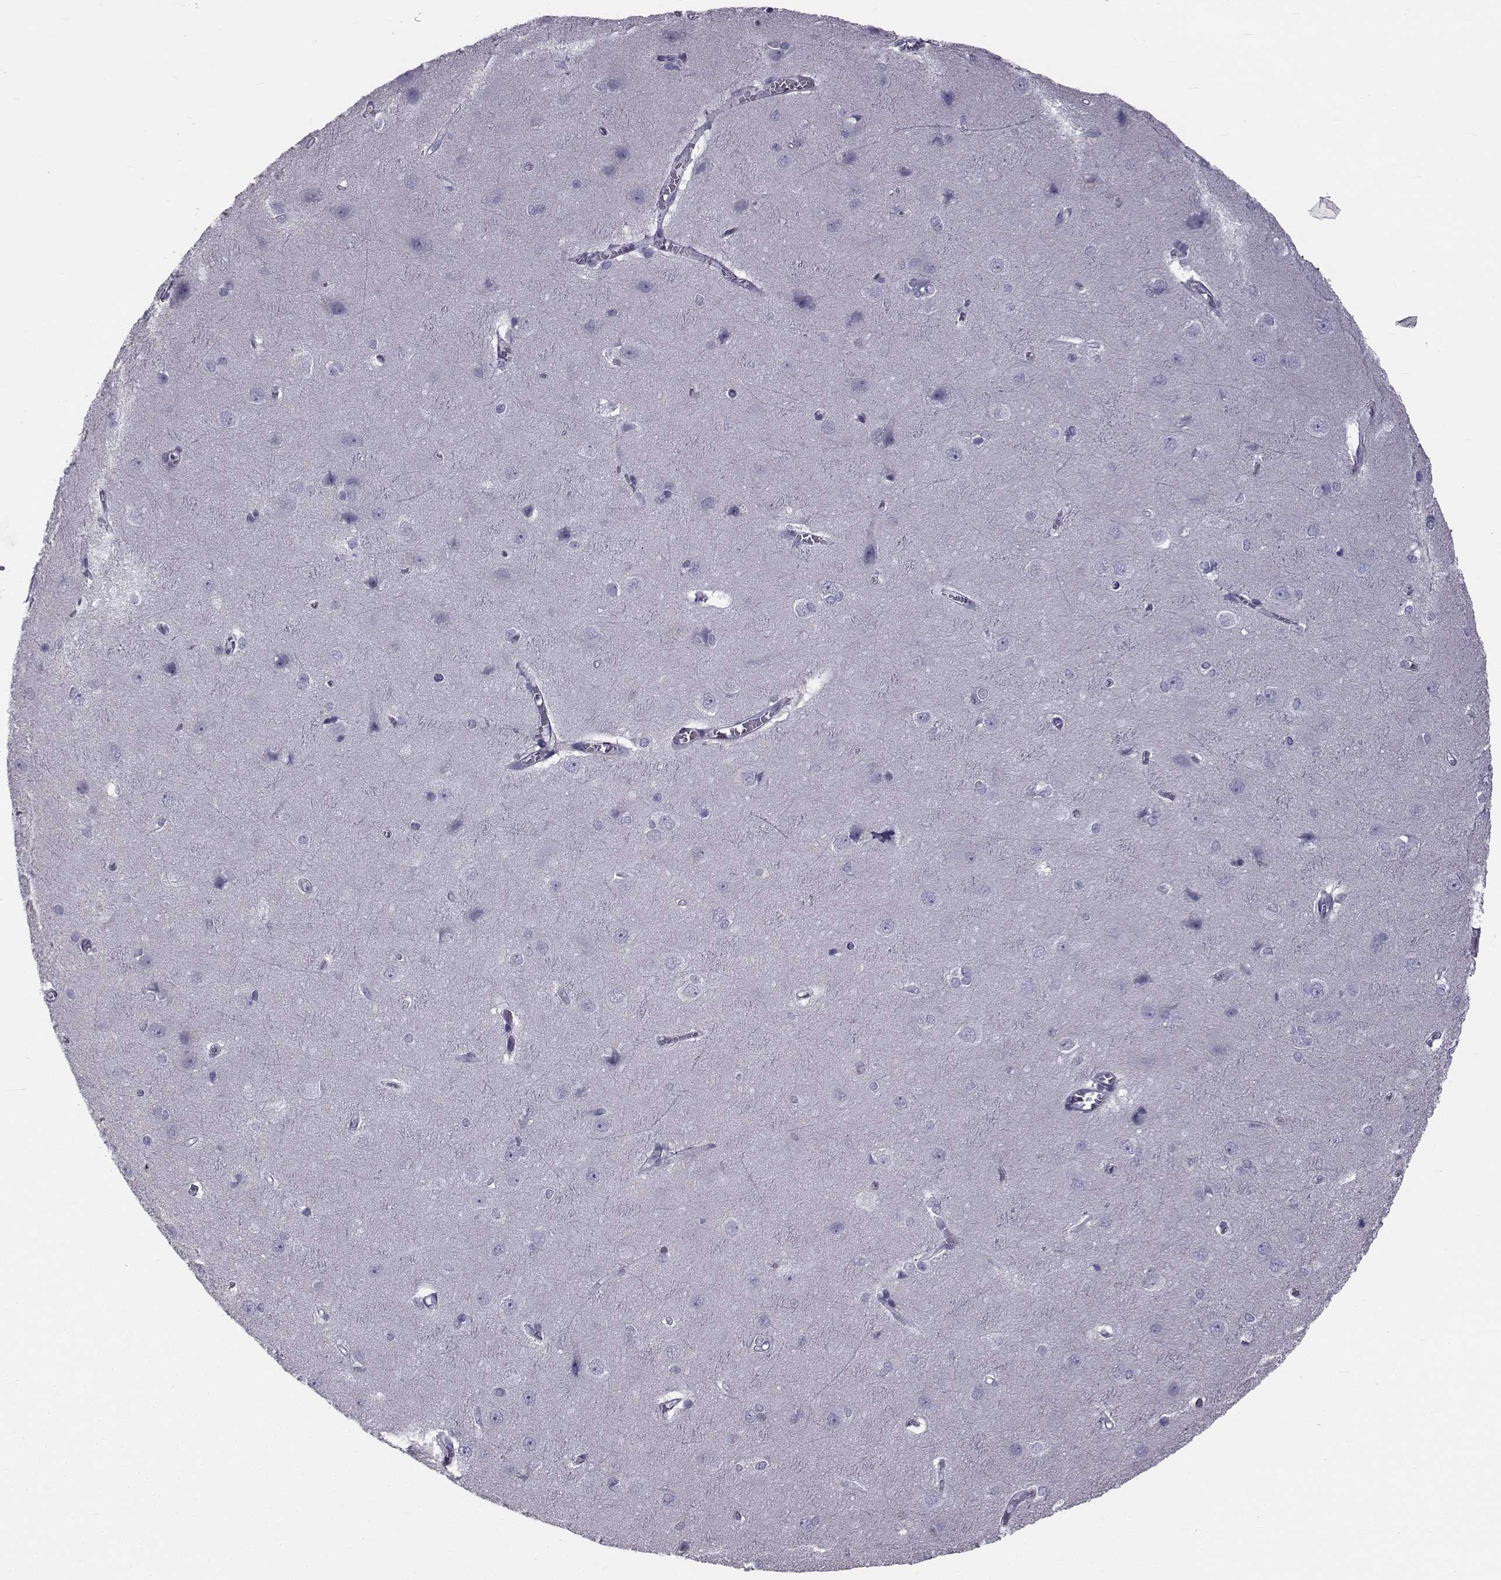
{"staining": {"intensity": "negative", "quantity": "none", "location": "none"}, "tissue": "cerebral cortex", "cell_type": "Endothelial cells", "image_type": "normal", "snomed": [{"axis": "morphology", "description": "Normal tissue, NOS"}, {"axis": "topography", "description": "Cerebral cortex"}], "caption": "An IHC micrograph of normal cerebral cortex is shown. There is no staining in endothelial cells of cerebral cortex. (DAB immunohistochemistry with hematoxylin counter stain).", "gene": "FDXR", "patient": {"sex": "male", "age": 37}}